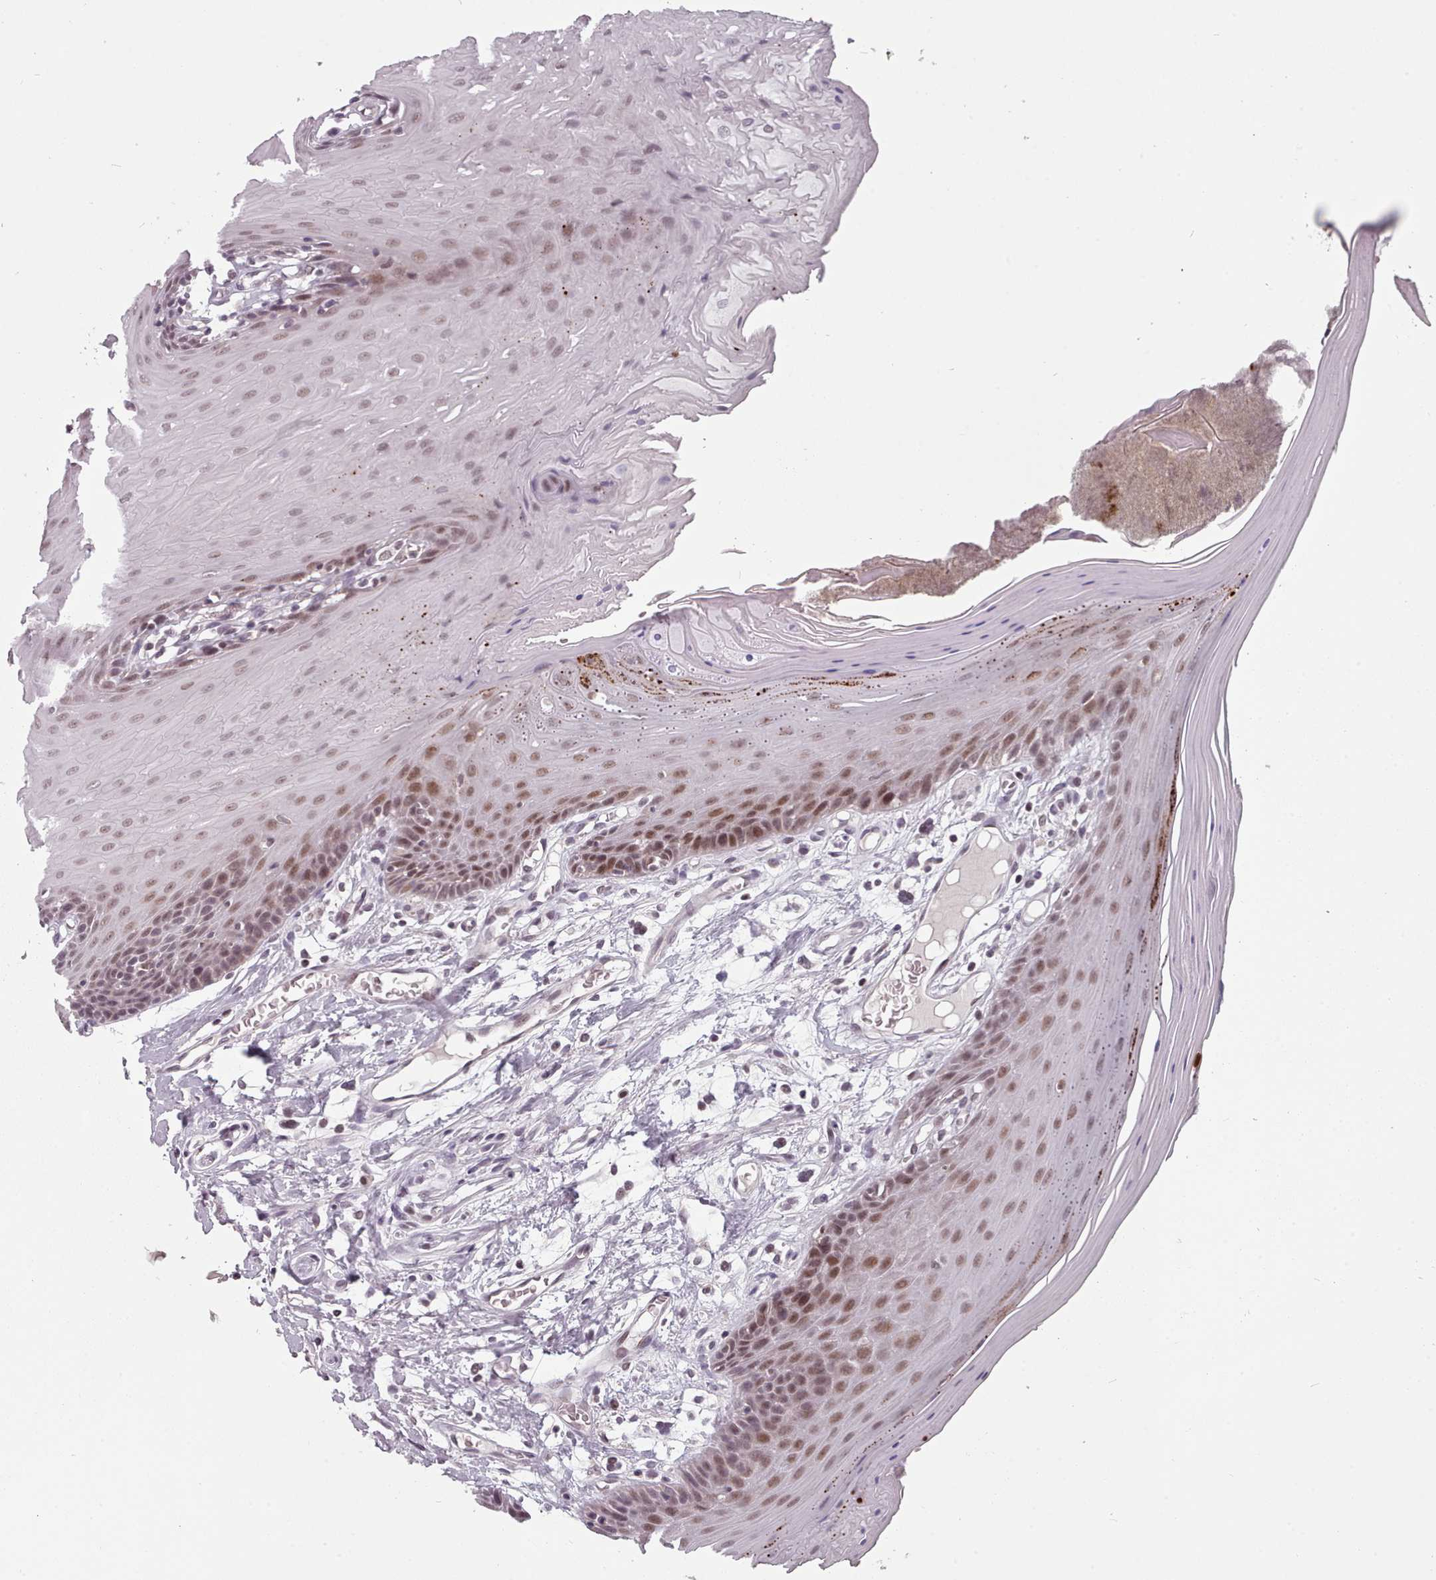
{"staining": {"intensity": "moderate", "quantity": ">75%", "location": "nuclear"}, "tissue": "oral mucosa", "cell_type": "Squamous epithelial cells", "image_type": "normal", "snomed": [{"axis": "morphology", "description": "Normal tissue, NOS"}, {"axis": "morphology", "description": "Squamous cell carcinoma, NOS"}, {"axis": "topography", "description": "Skeletal muscle"}, {"axis": "topography", "description": "Oral tissue"}, {"axis": "topography", "description": "Salivary gland"}, {"axis": "topography", "description": "Head-Neck"}], "caption": "High-magnification brightfield microscopy of unremarkable oral mucosa stained with DAB (3,3'-diaminobenzidine) (brown) and counterstained with hematoxylin (blue). squamous epithelial cells exhibit moderate nuclear positivity is identified in about>75% of cells.", "gene": "SRSF9", "patient": {"sex": "male", "age": 54}}